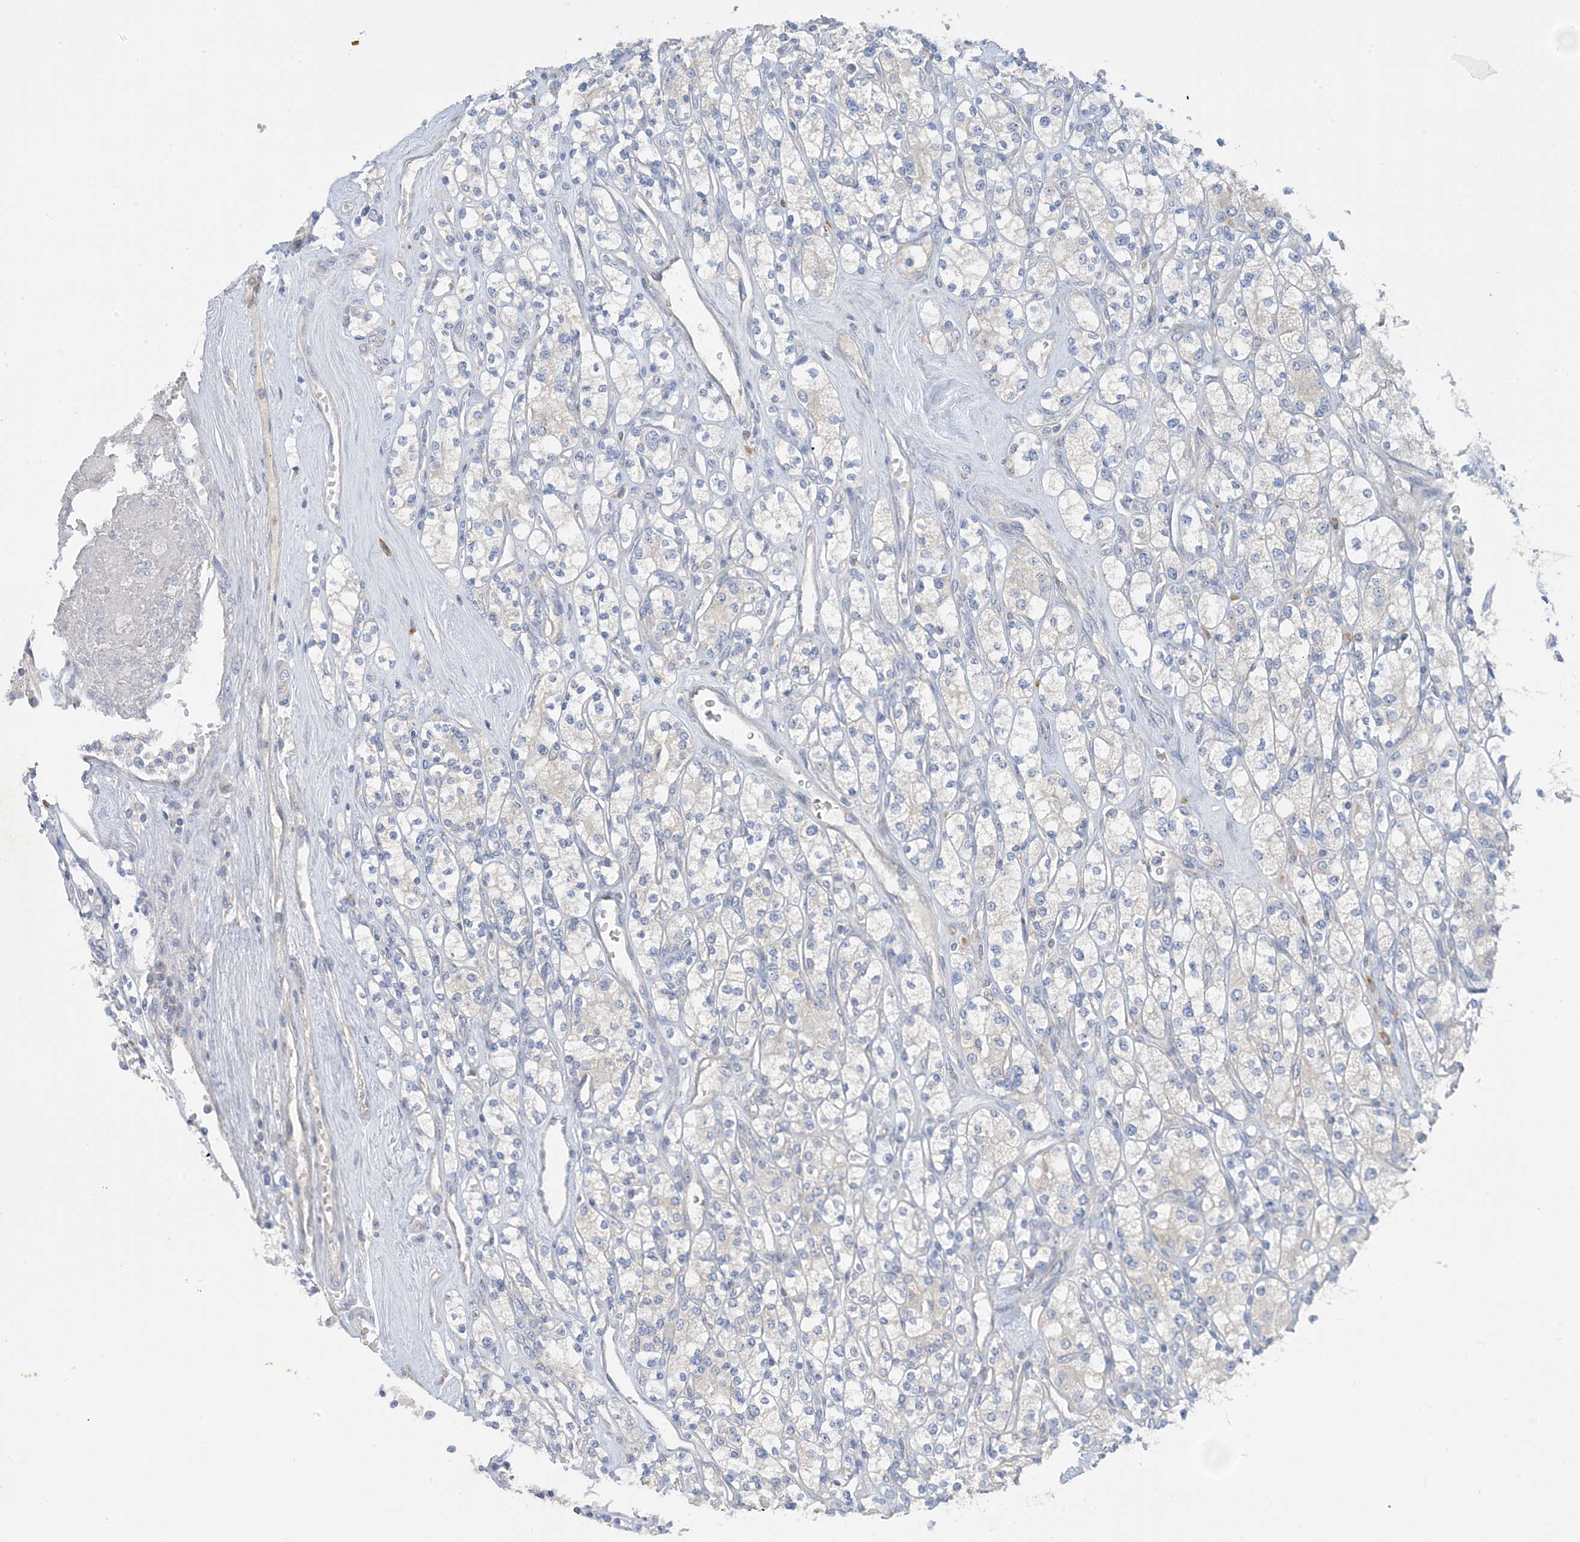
{"staining": {"intensity": "negative", "quantity": "none", "location": "none"}, "tissue": "renal cancer", "cell_type": "Tumor cells", "image_type": "cancer", "snomed": [{"axis": "morphology", "description": "Adenocarcinoma, NOS"}, {"axis": "topography", "description": "Kidney"}], "caption": "Tumor cells show no significant expression in renal adenocarcinoma. (Brightfield microscopy of DAB (3,3'-diaminobenzidine) immunohistochemistry at high magnification).", "gene": "ZCCHC18", "patient": {"sex": "male", "age": 77}}